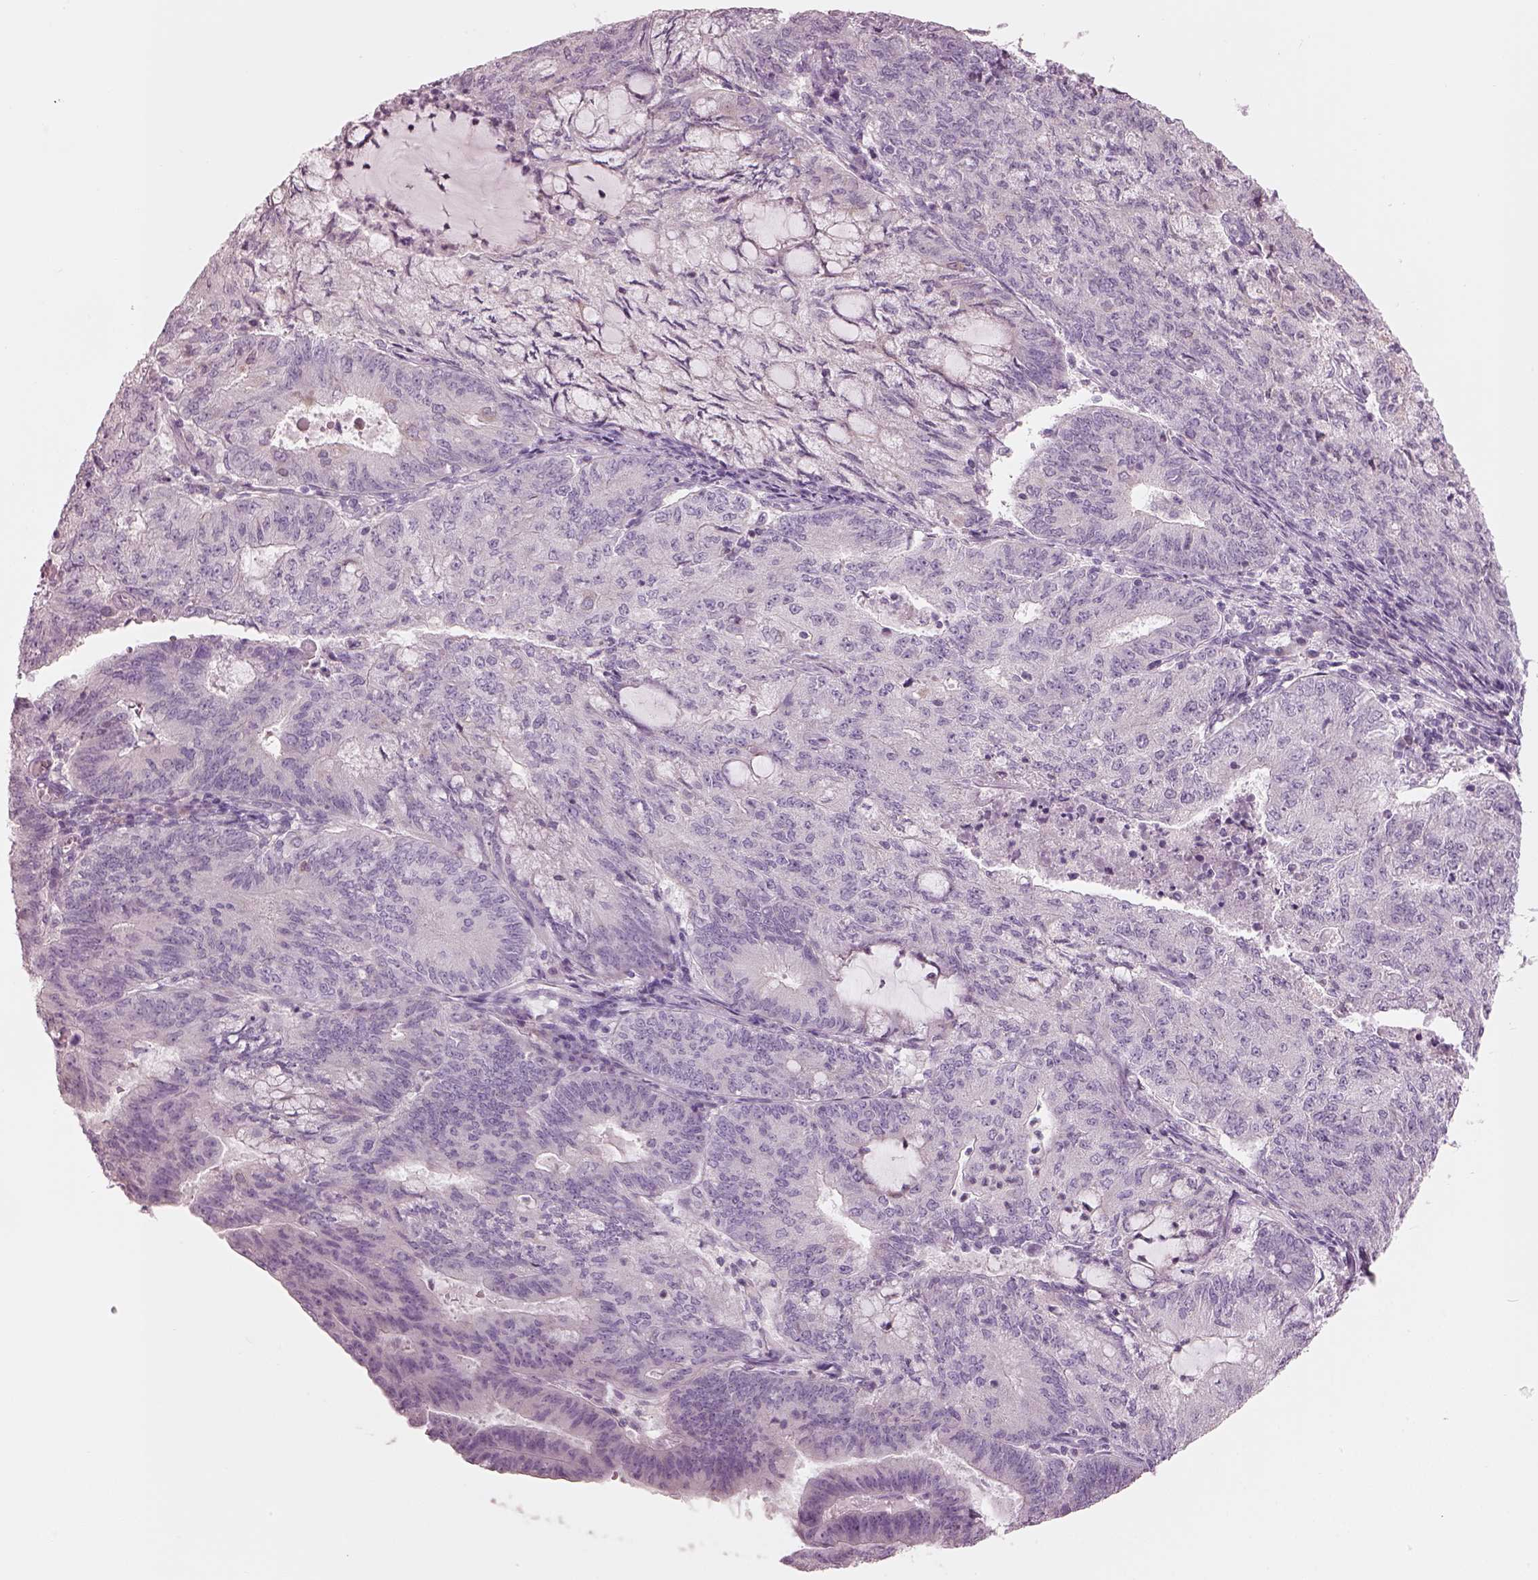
{"staining": {"intensity": "negative", "quantity": "none", "location": "none"}, "tissue": "endometrial cancer", "cell_type": "Tumor cells", "image_type": "cancer", "snomed": [{"axis": "morphology", "description": "Adenocarcinoma, NOS"}, {"axis": "topography", "description": "Endometrium"}], "caption": "Endometrial cancer (adenocarcinoma) was stained to show a protein in brown. There is no significant staining in tumor cells. (DAB immunohistochemistry with hematoxylin counter stain).", "gene": "SLC27A2", "patient": {"sex": "female", "age": 82}}